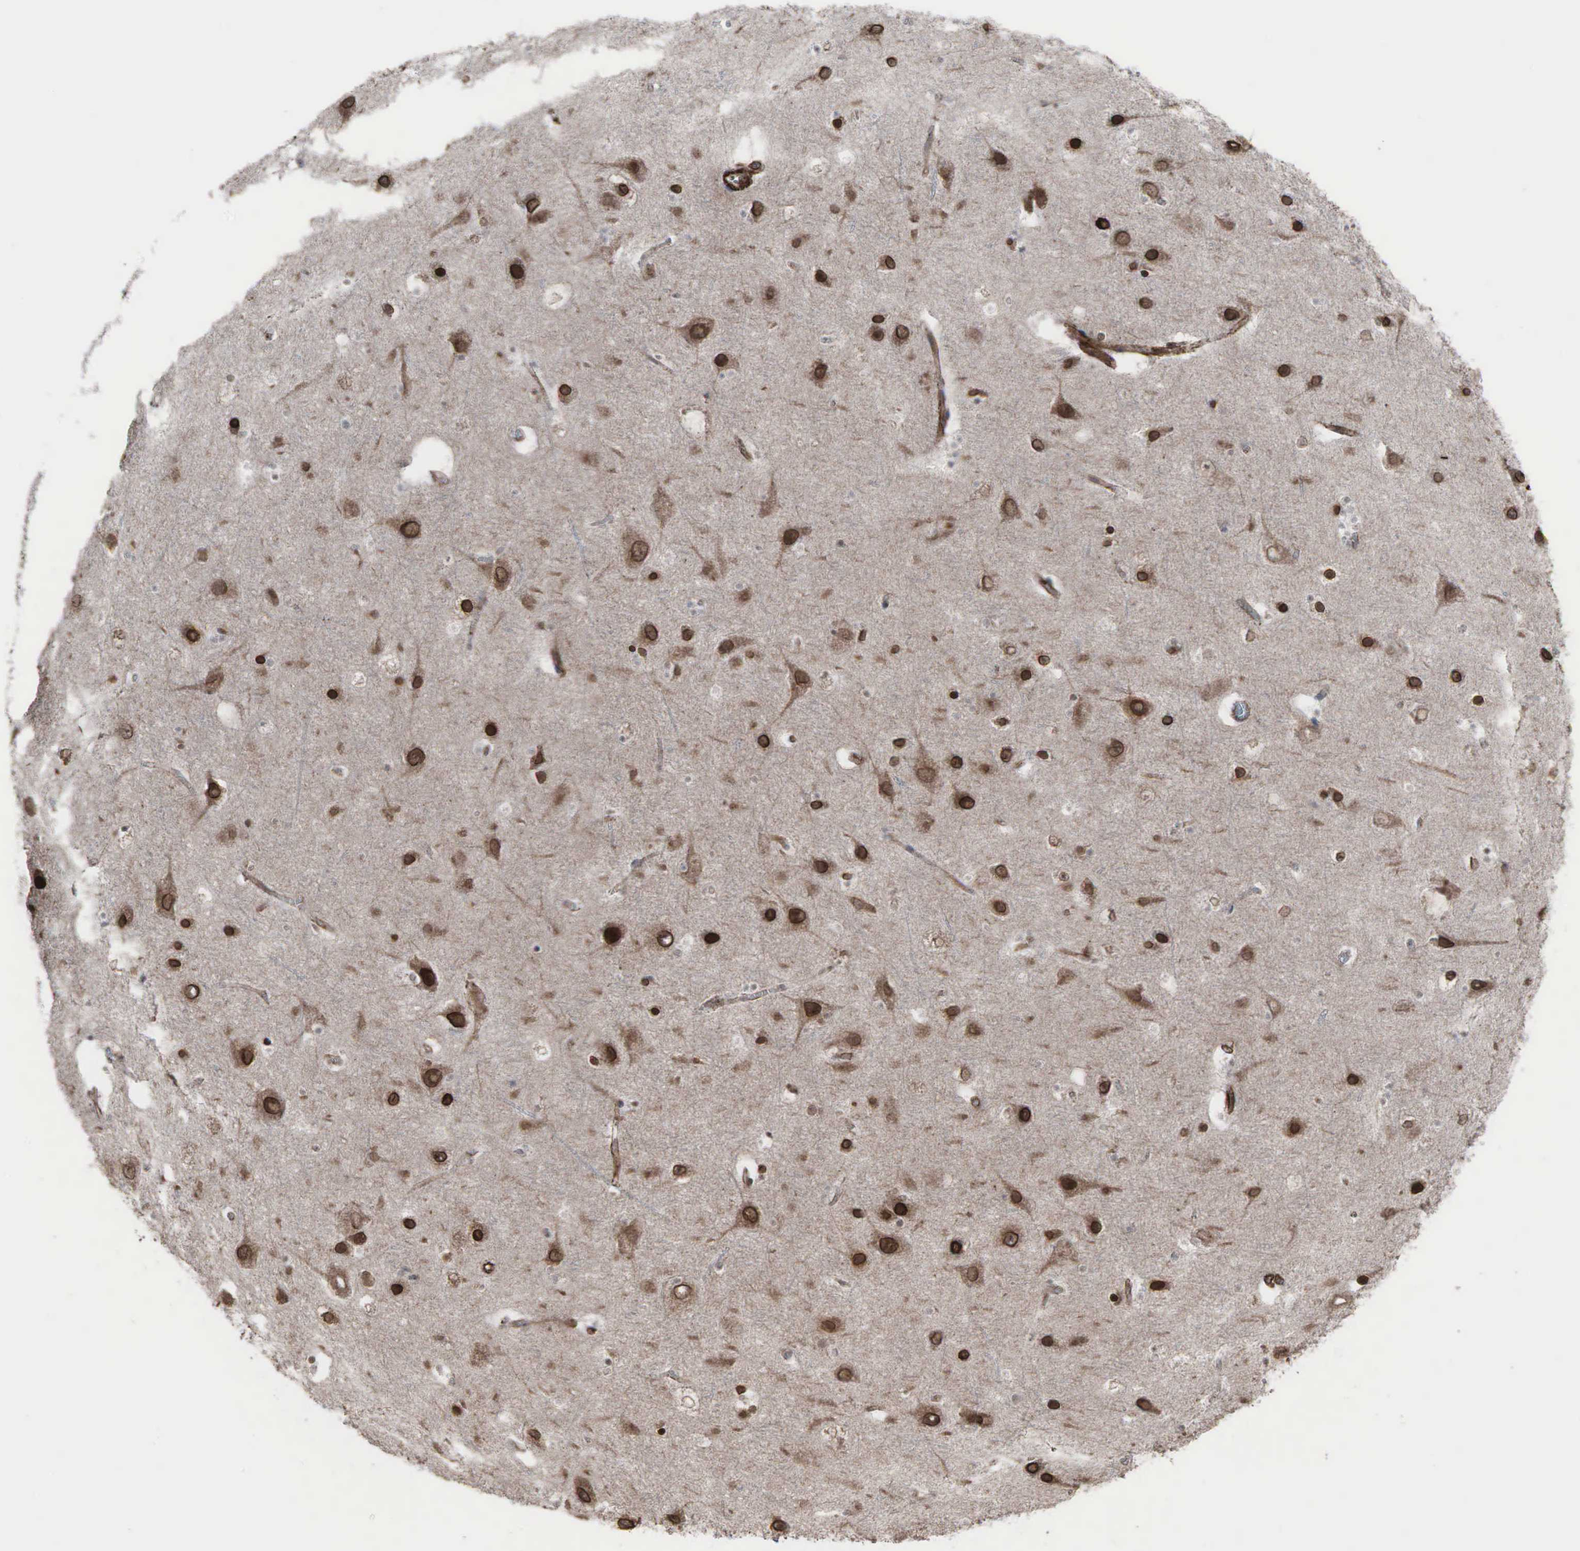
{"staining": {"intensity": "moderate", "quantity": ">75%", "location": "cytoplasmic/membranous"}, "tissue": "cerebral cortex", "cell_type": "Endothelial cells", "image_type": "normal", "snomed": [{"axis": "morphology", "description": "Normal tissue, NOS"}, {"axis": "topography", "description": "Cerebral cortex"}], "caption": "Immunohistochemical staining of normal cerebral cortex displays medium levels of moderate cytoplasmic/membranous staining in about >75% of endothelial cells. (DAB IHC with brightfield microscopy, high magnification).", "gene": "GPRASP1", "patient": {"sex": "male", "age": 45}}